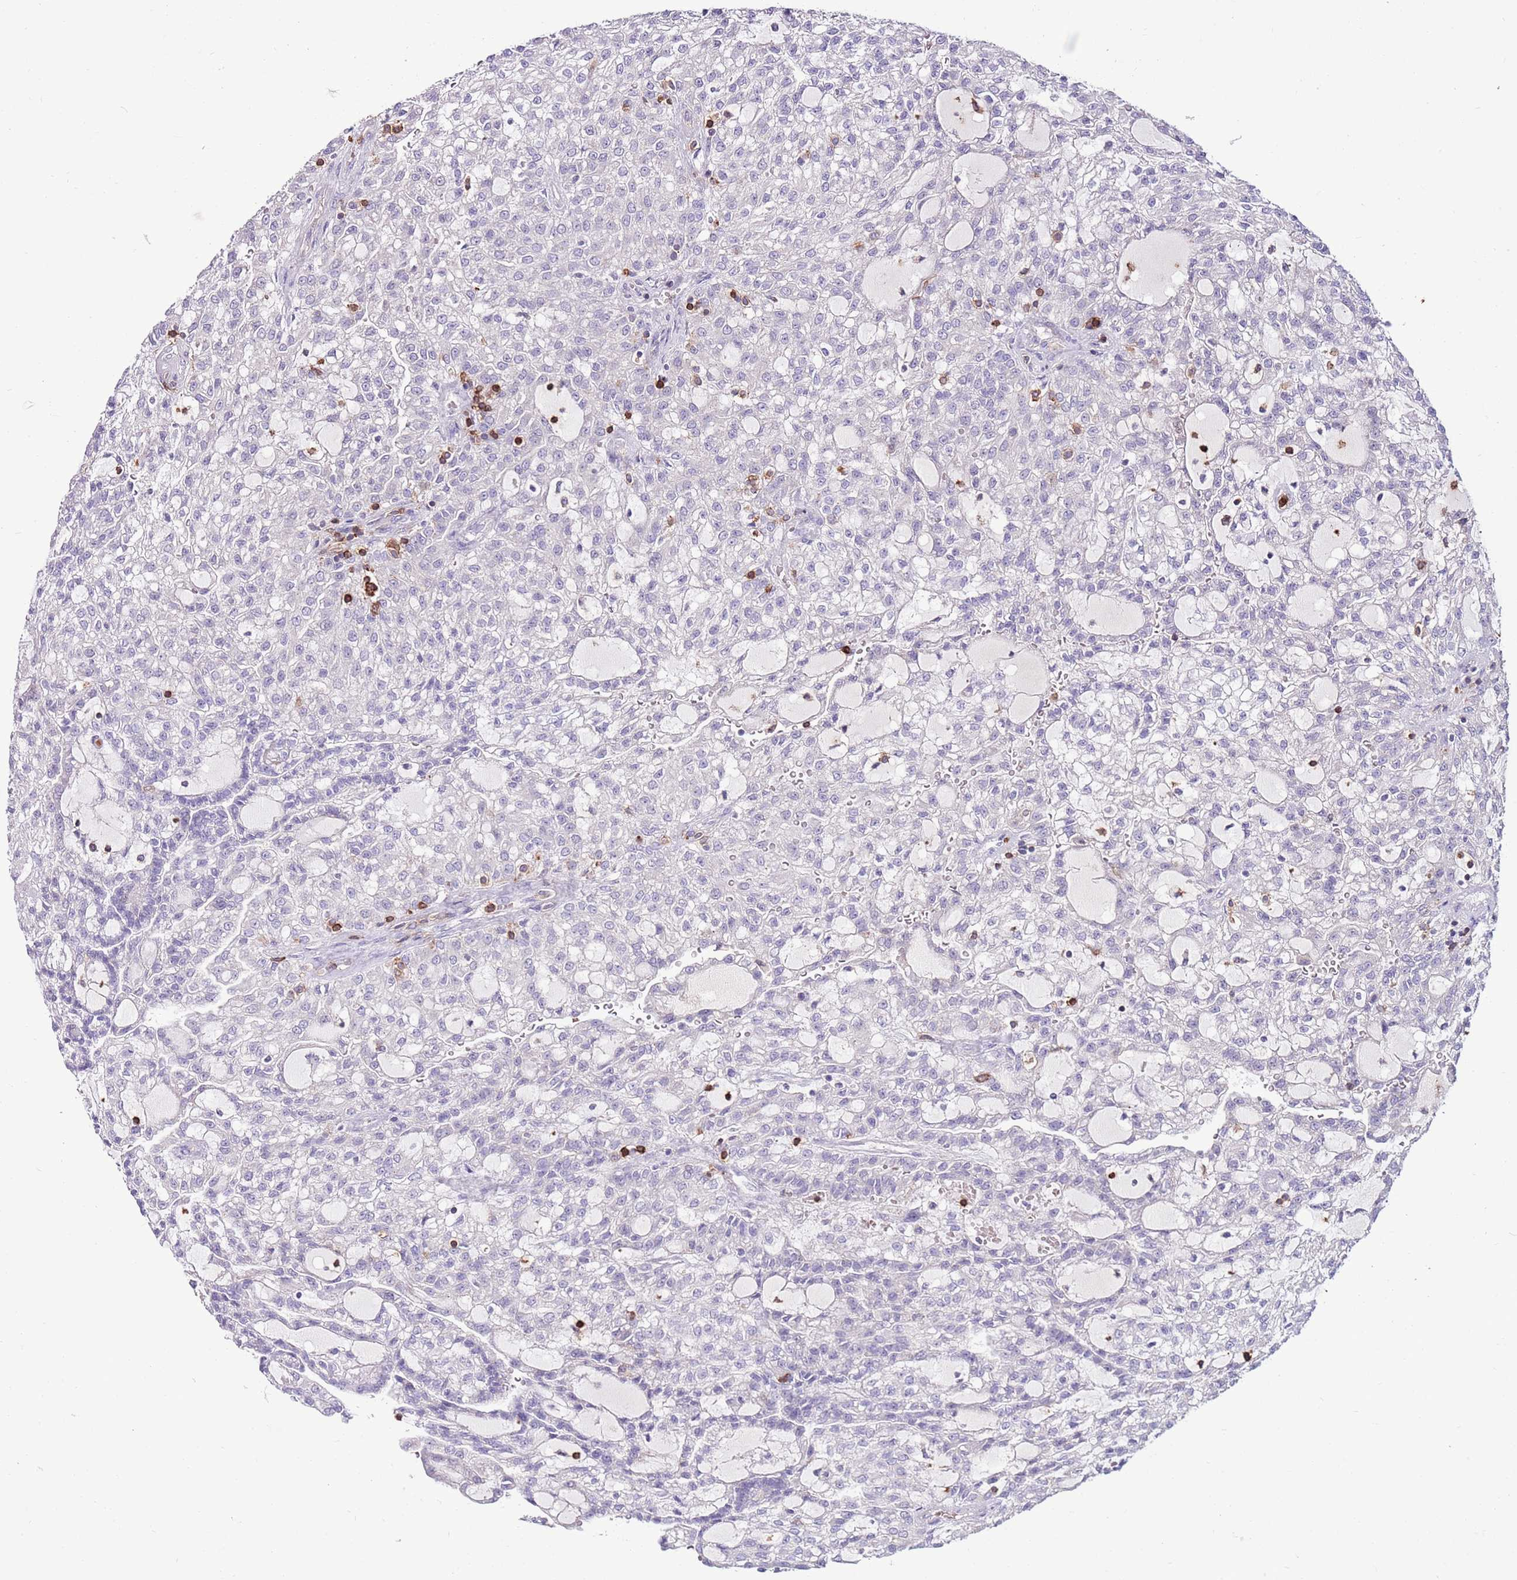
{"staining": {"intensity": "negative", "quantity": "none", "location": "none"}, "tissue": "renal cancer", "cell_type": "Tumor cells", "image_type": "cancer", "snomed": [{"axis": "morphology", "description": "Adenocarcinoma, NOS"}, {"axis": "topography", "description": "Kidney"}], "caption": "The image demonstrates no significant positivity in tumor cells of adenocarcinoma (renal).", "gene": "ZSWIM1", "patient": {"sex": "male", "age": 63}}